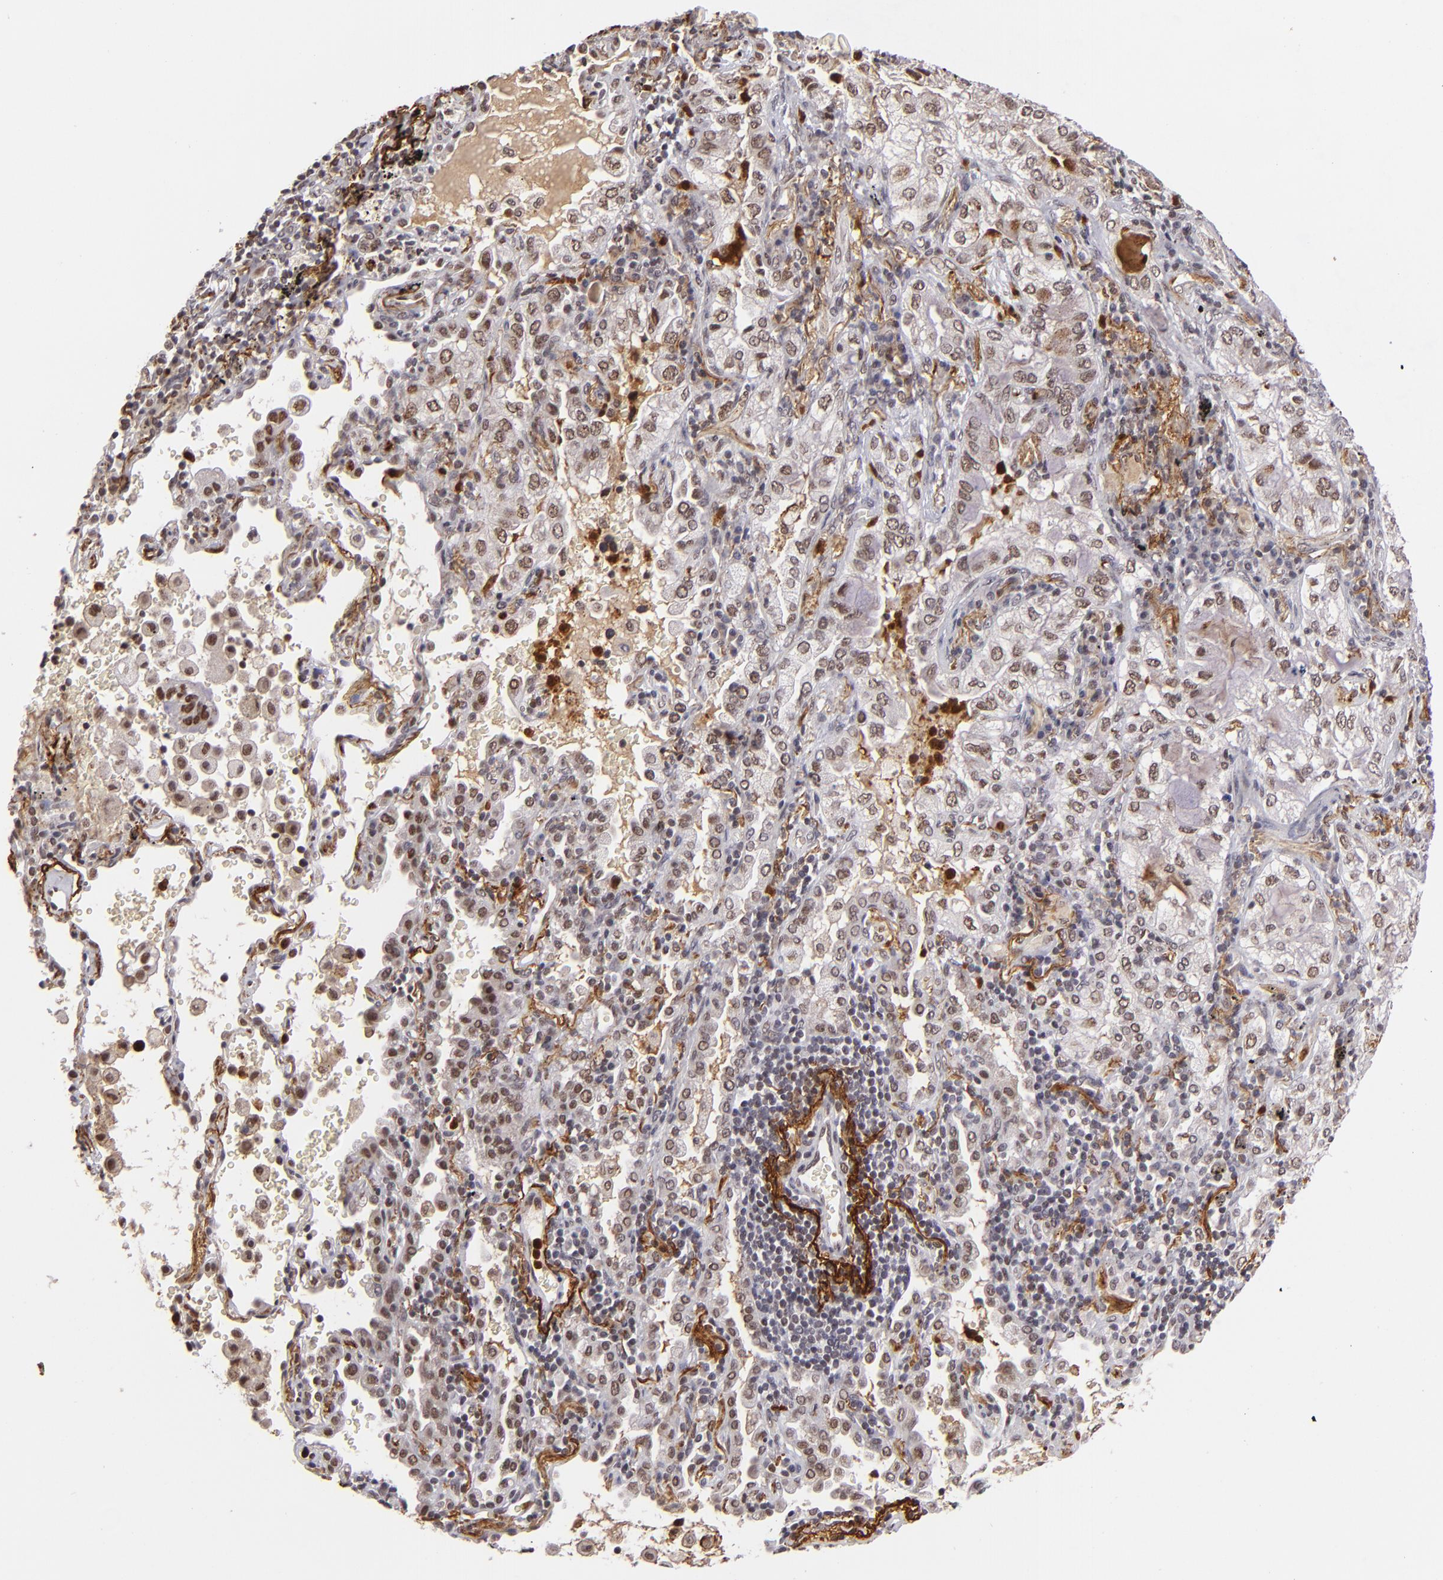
{"staining": {"intensity": "moderate", "quantity": "25%-75%", "location": "nuclear"}, "tissue": "lung cancer", "cell_type": "Tumor cells", "image_type": "cancer", "snomed": [{"axis": "morphology", "description": "Adenocarcinoma, NOS"}, {"axis": "topography", "description": "Lung"}], "caption": "Lung adenocarcinoma stained for a protein (brown) exhibits moderate nuclear positive staining in about 25%-75% of tumor cells.", "gene": "RXRG", "patient": {"sex": "female", "age": 50}}